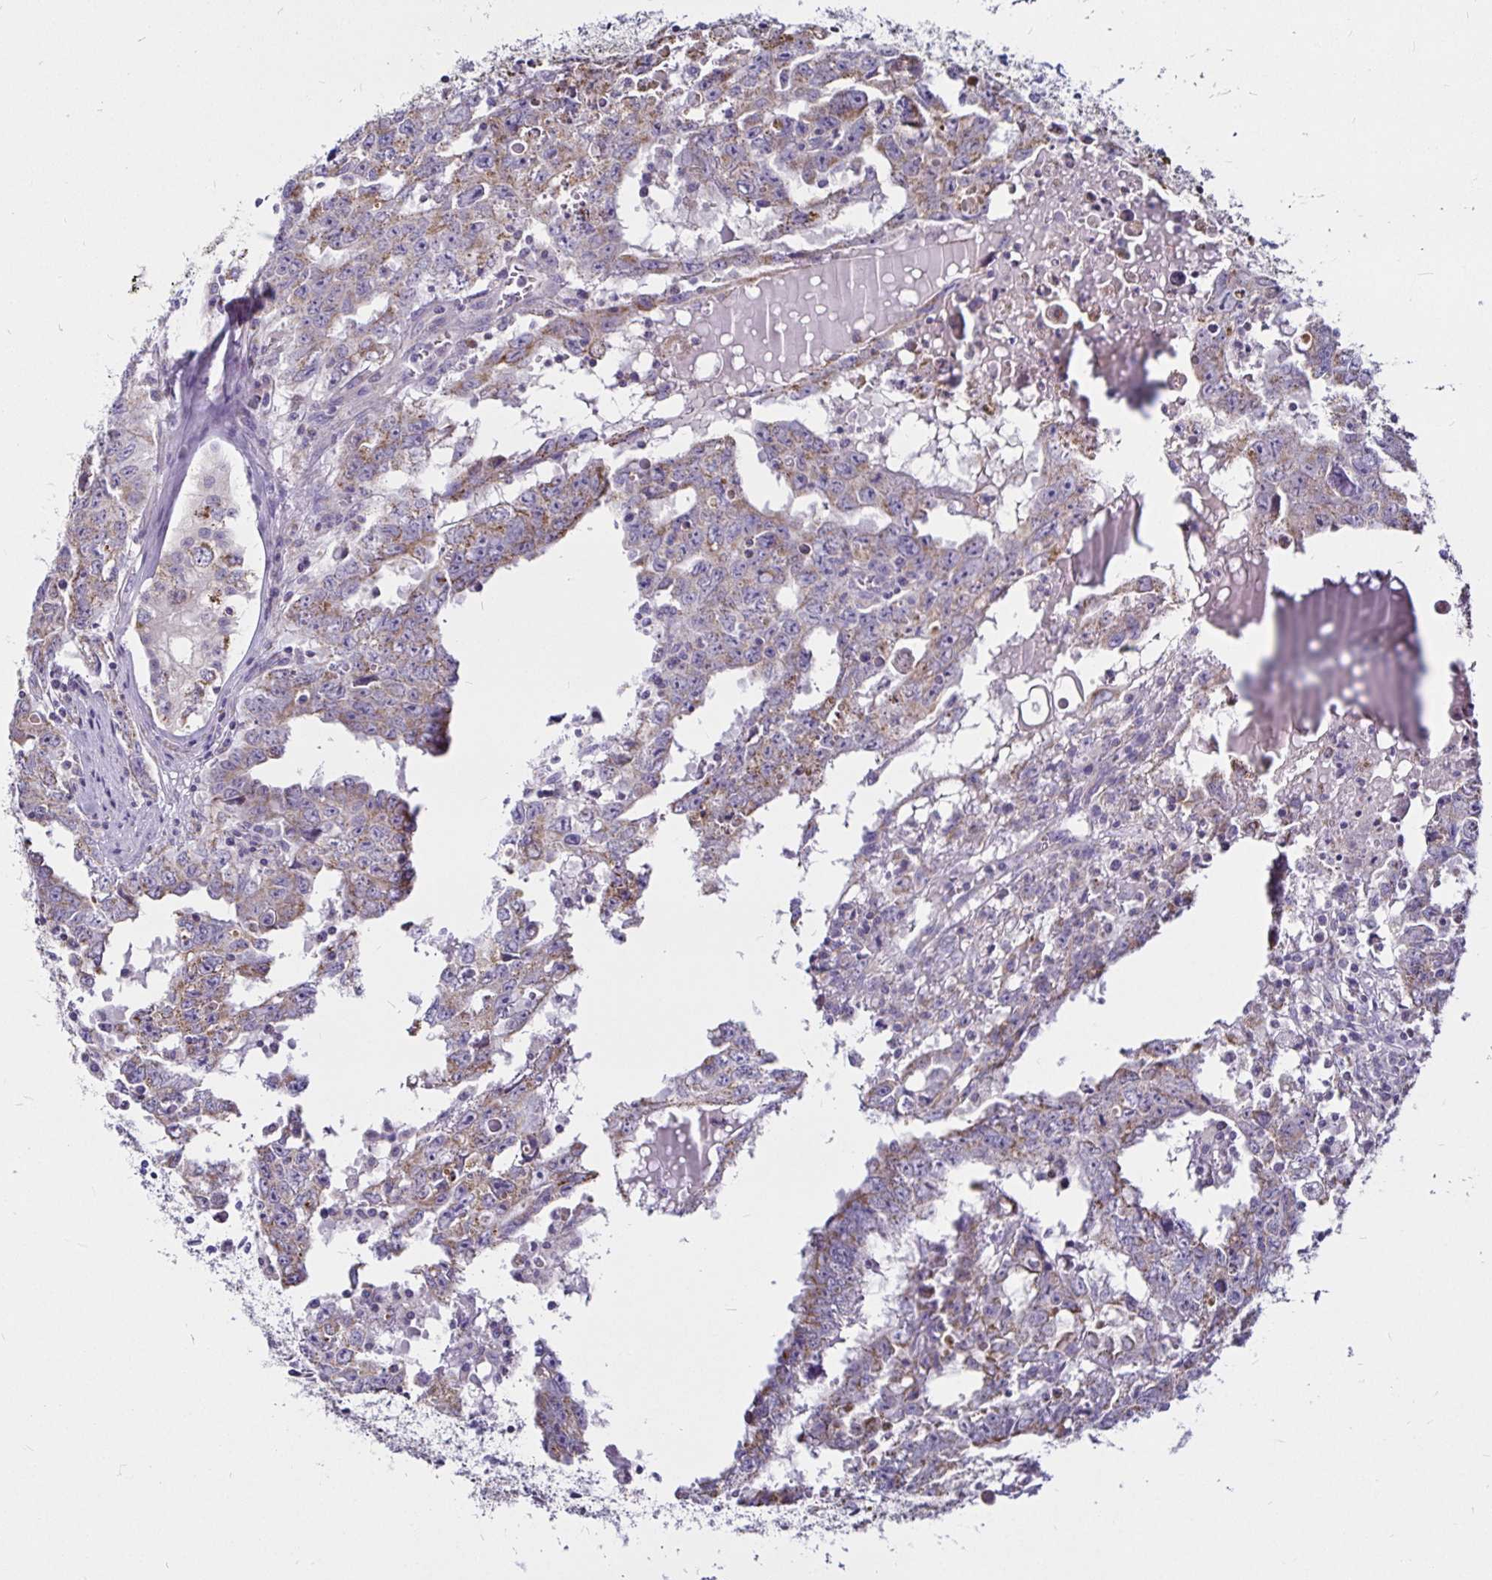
{"staining": {"intensity": "weak", "quantity": "25%-75%", "location": "cytoplasmic/membranous"}, "tissue": "testis cancer", "cell_type": "Tumor cells", "image_type": "cancer", "snomed": [{"axis": "morphology", "description": "Carcinoma, Embryonal, NOS"}, {"axis": "topography", "description": "Testis"}], "caption": "A brown stain shows weak cytoplasmic/membranous expression of a protein in testis embryonal carcinoma tumor cells.", "gene": "PGAM2", "patient": {"sex": "male", "age": 22}}